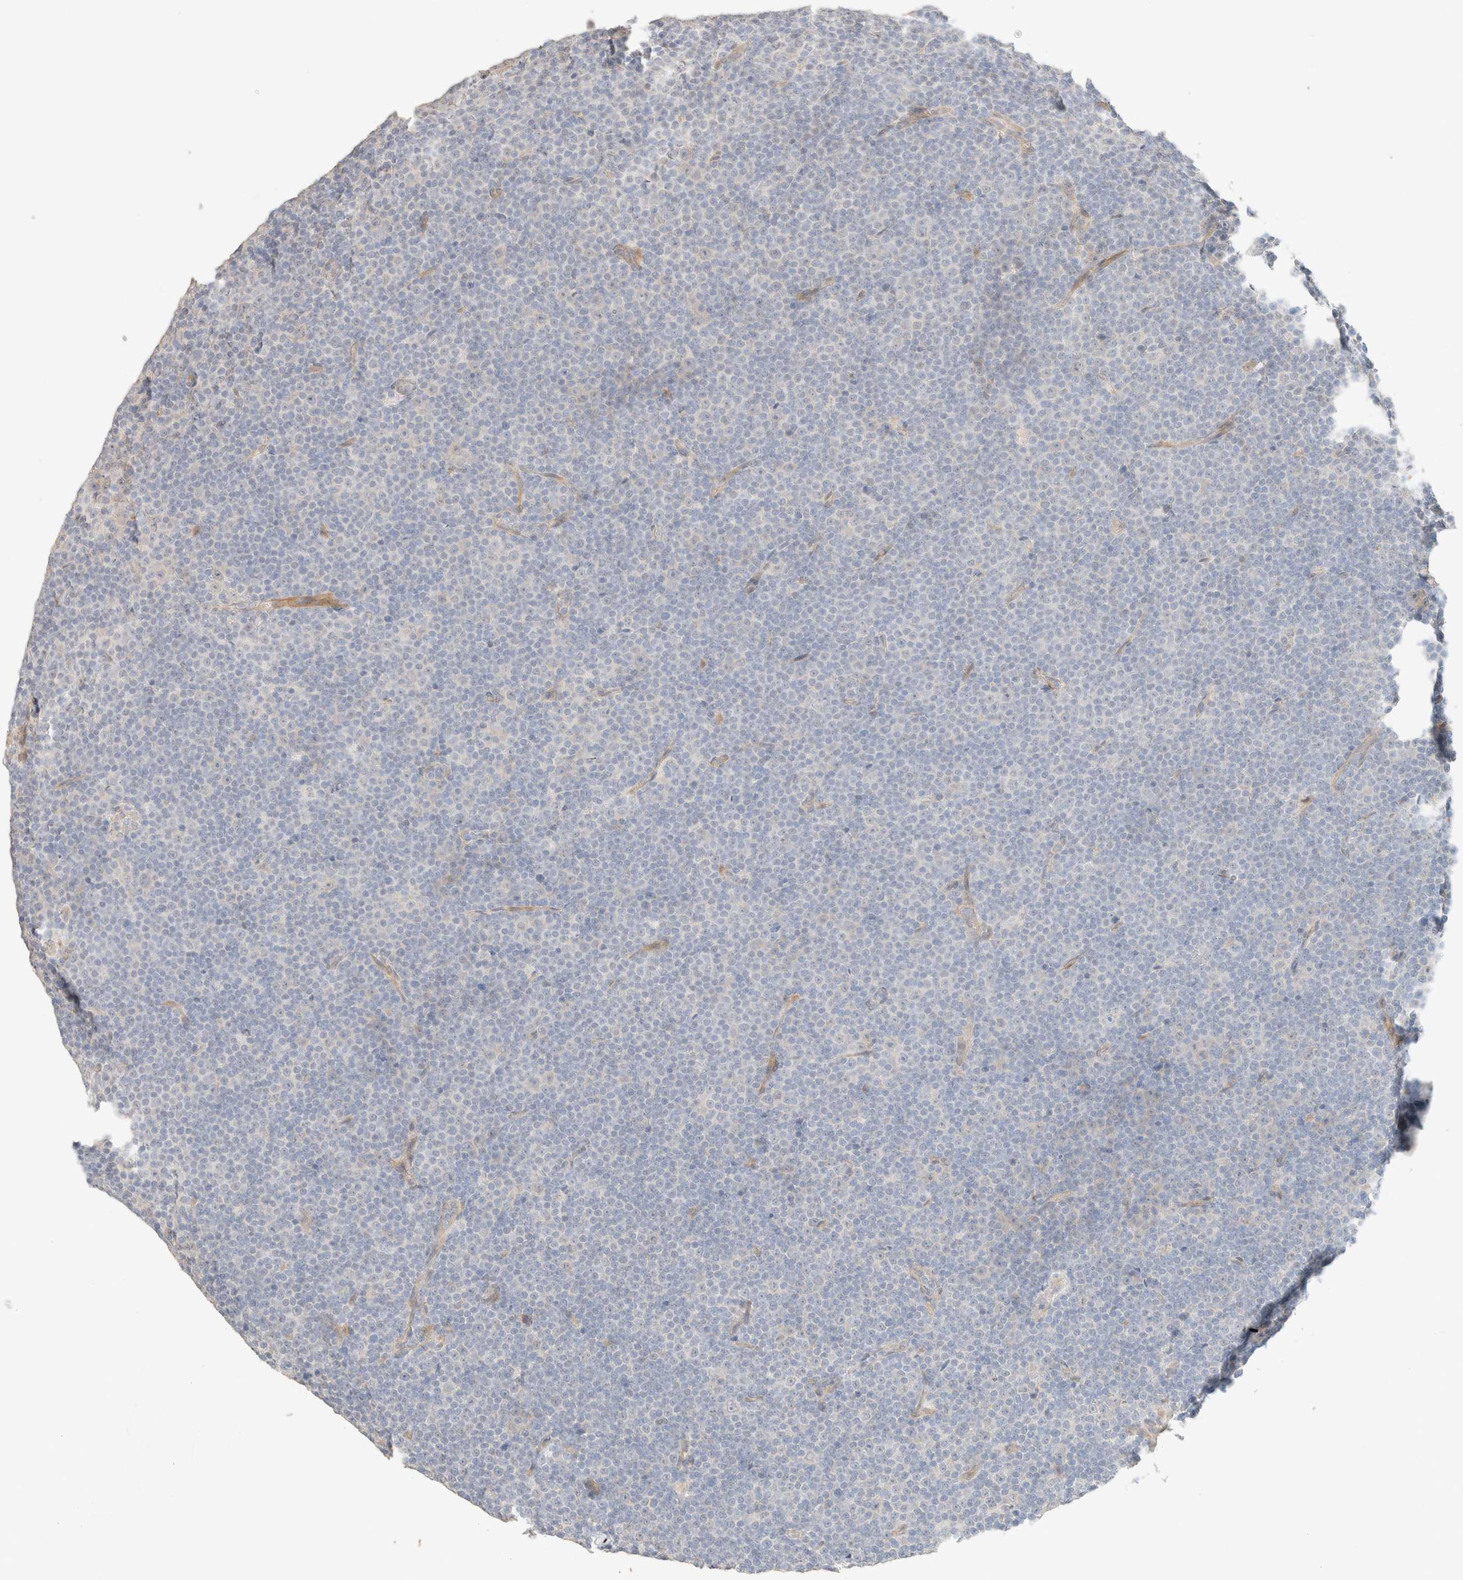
{"staining": {"intensity": "negative", "quantity": "none", "location": "none"}, "tissue": "lymphoma", "cell_type": "Tumor cells", "image_type": "cancer", "snomed": [{"axis": "morphology", "description": "Malignant lymphoma, non-Hodgkin's type, Low grade"}, {"axis": "topography", "description": "Lymph node"}], "caption": "High magnification brightfield microscopy of malignant lymphoma, non-Hodgkin's type (low-grade) stained with DAB (brown) and counterstained with hematoxylin (blue): tumor cells show no significant expression. (Immunohistochemistry (ihc), brightfield microscopy, high magnification).", "gene": "CSNK1E", "patient": {"sex": "female", "age": 67}}